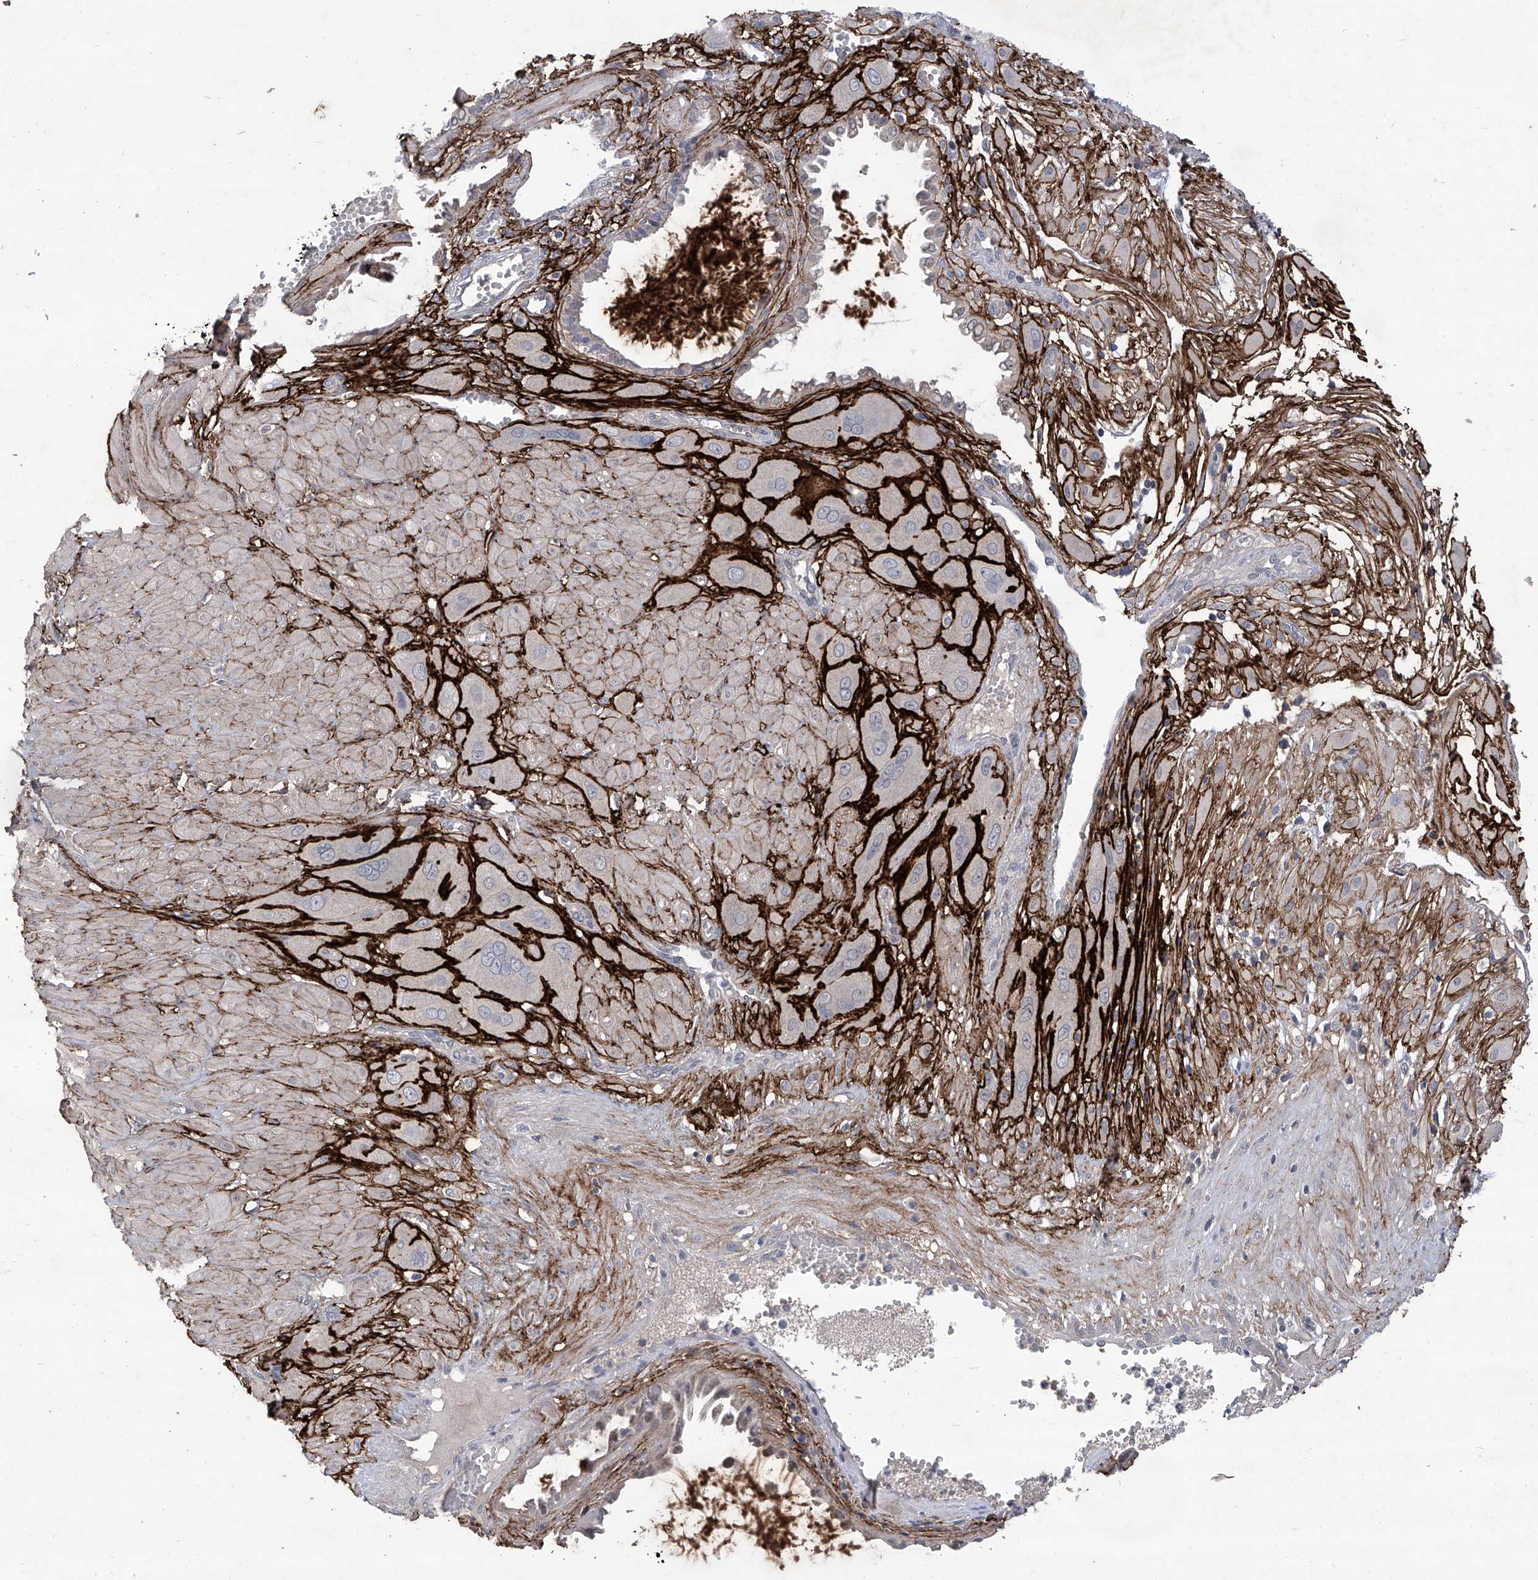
{"staining": {"intensity": "negative", "quantity": "none", "location": "none"}, "tissue": "cervical cancer", "cell_type": "Tumor cells", "image_type": "cancer", "snomed": [{"axis": "morphology", "description": "Squamous cell carcinoma, NOS"}, {"axis": "topography", "description": "Cervix"}], "caption": "There is no significant expression in tumor cells of cervical cancer.", "gene": "TXNIP", "patient": {"sex": "female", "age": 34}}